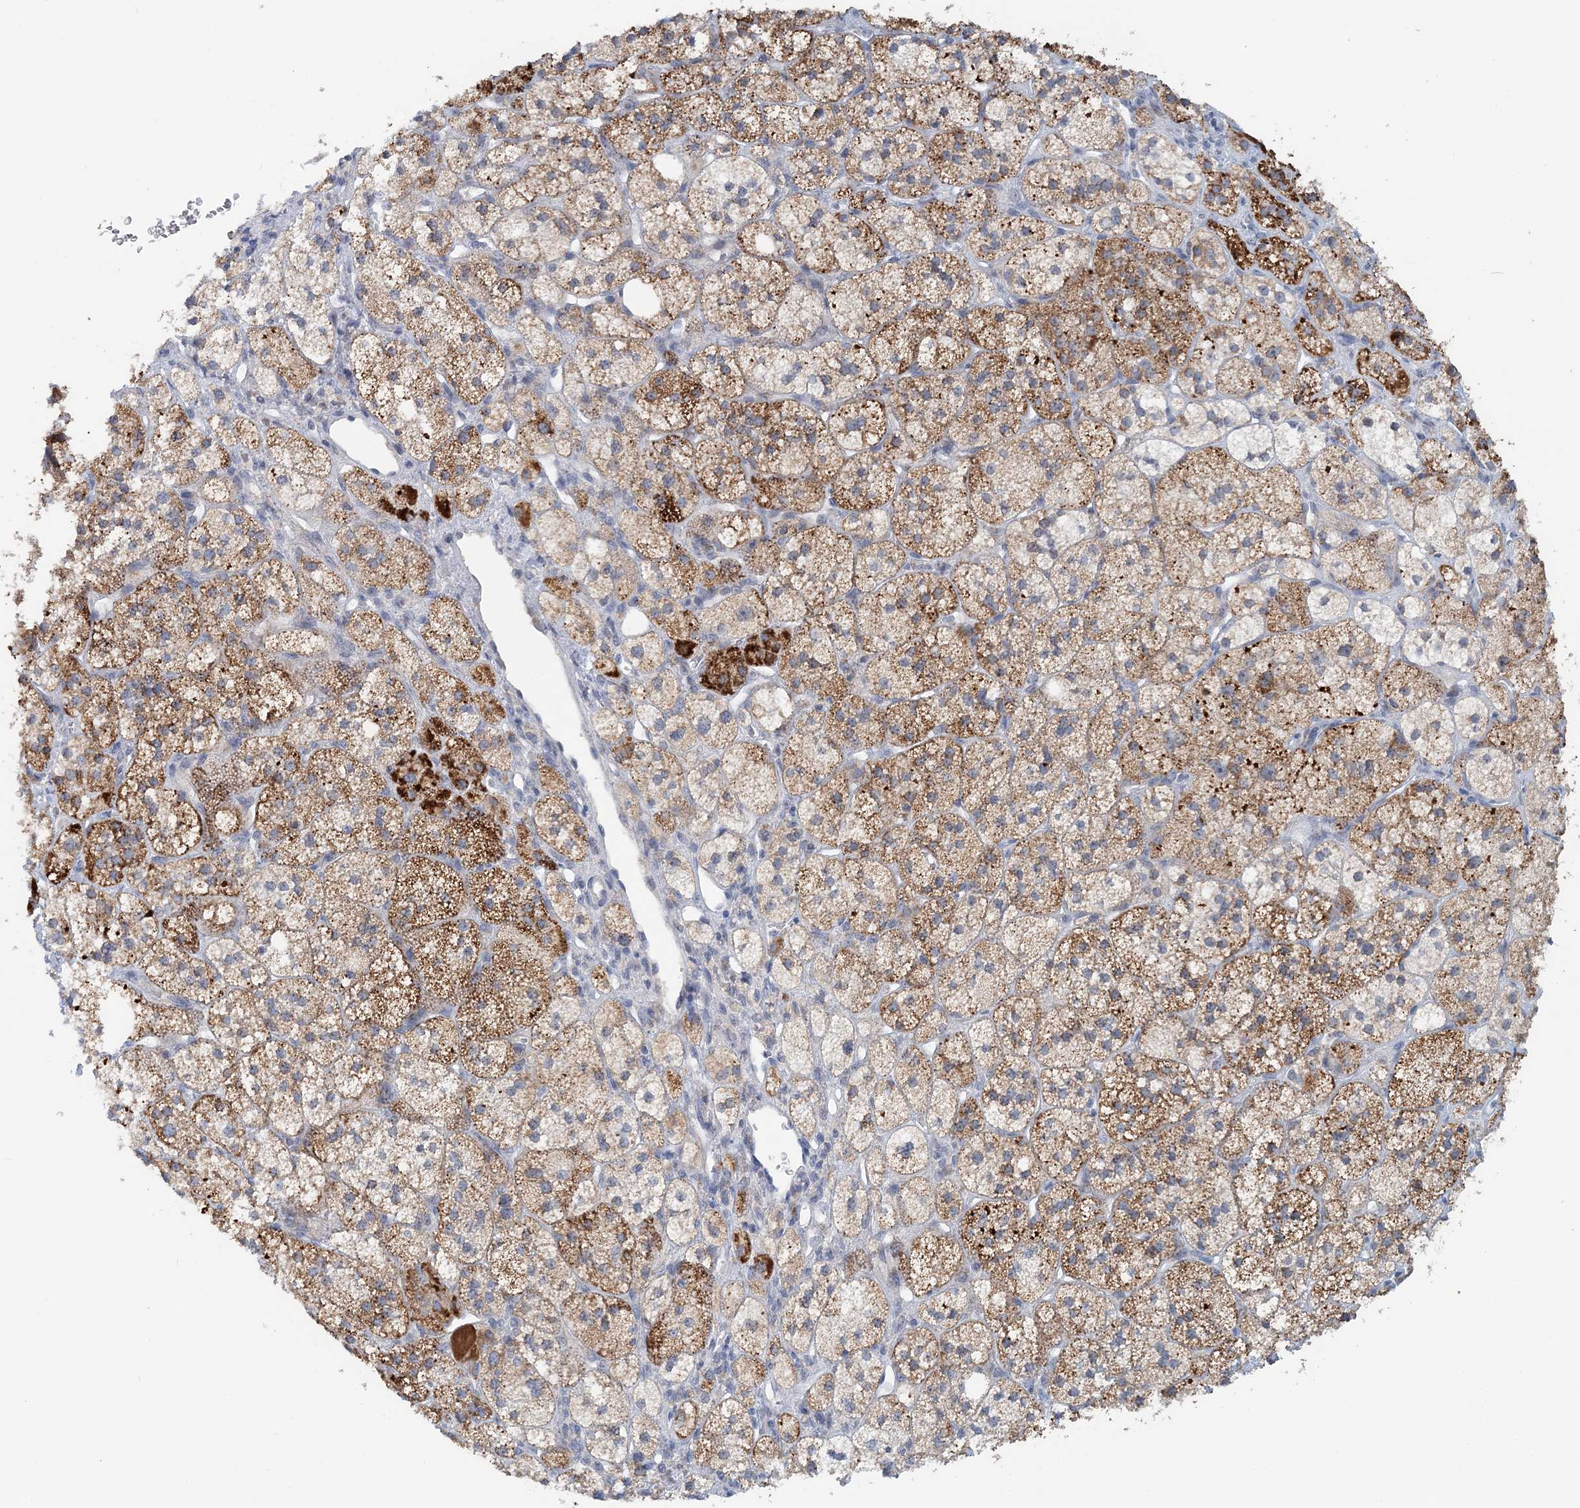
{"staining": {"intensity": "strong", "quantity": ">75%", "location": "cytoplasmic/membranous"}, "tissue": "adrenal gland", "cell_type": "Glandular cells", "image_type": "normal", "snomed": [{"axis": "morphology", "description": "Normal tissue, NOS"}, {"axis": "topography", "description": "Adrenal gland"}], "caption": "Protein positivity by immunohistochemistry (IHC) shows strong cytoplasmic/membranous staining in approximately >75% of glandular cells in benign adrenal gland.", "gene": "RNF150", "patient": {"sex": "male", "age": 61}}